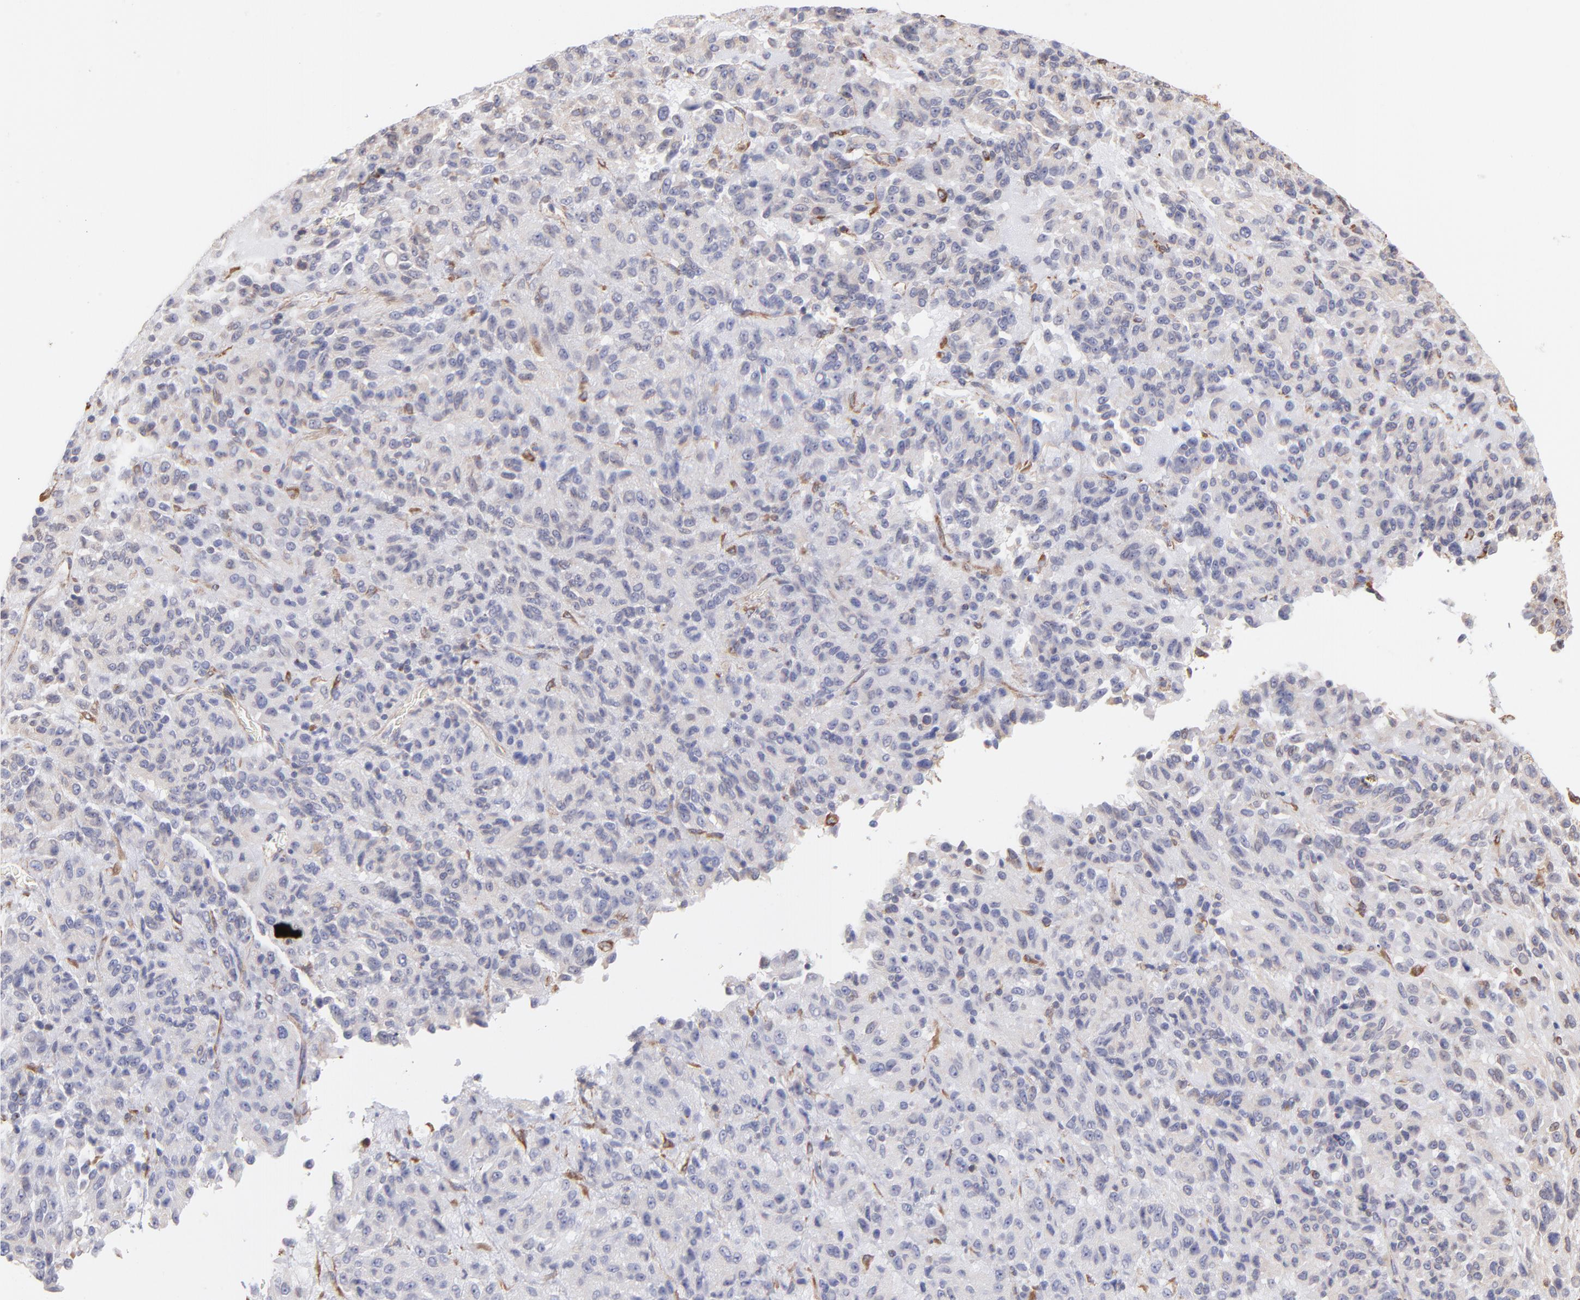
{"staining": {"intensity": "negative", "quantity": "none", "location": "none"}, "tissue": "melanoma", "cell_type": "Tumor cells", "image_type": "cancer", "snomed": [{"axis": "morphology", "description": "Malignant melanoma, Metastatic site"}, {"axis": "topography", "description": "Lung"}], "caption": "Tumor cells show no significant staining in malignant melanoma (metastatic site).", "gene": "PLEC", "patient": {"sex": "male", "age": 64}}